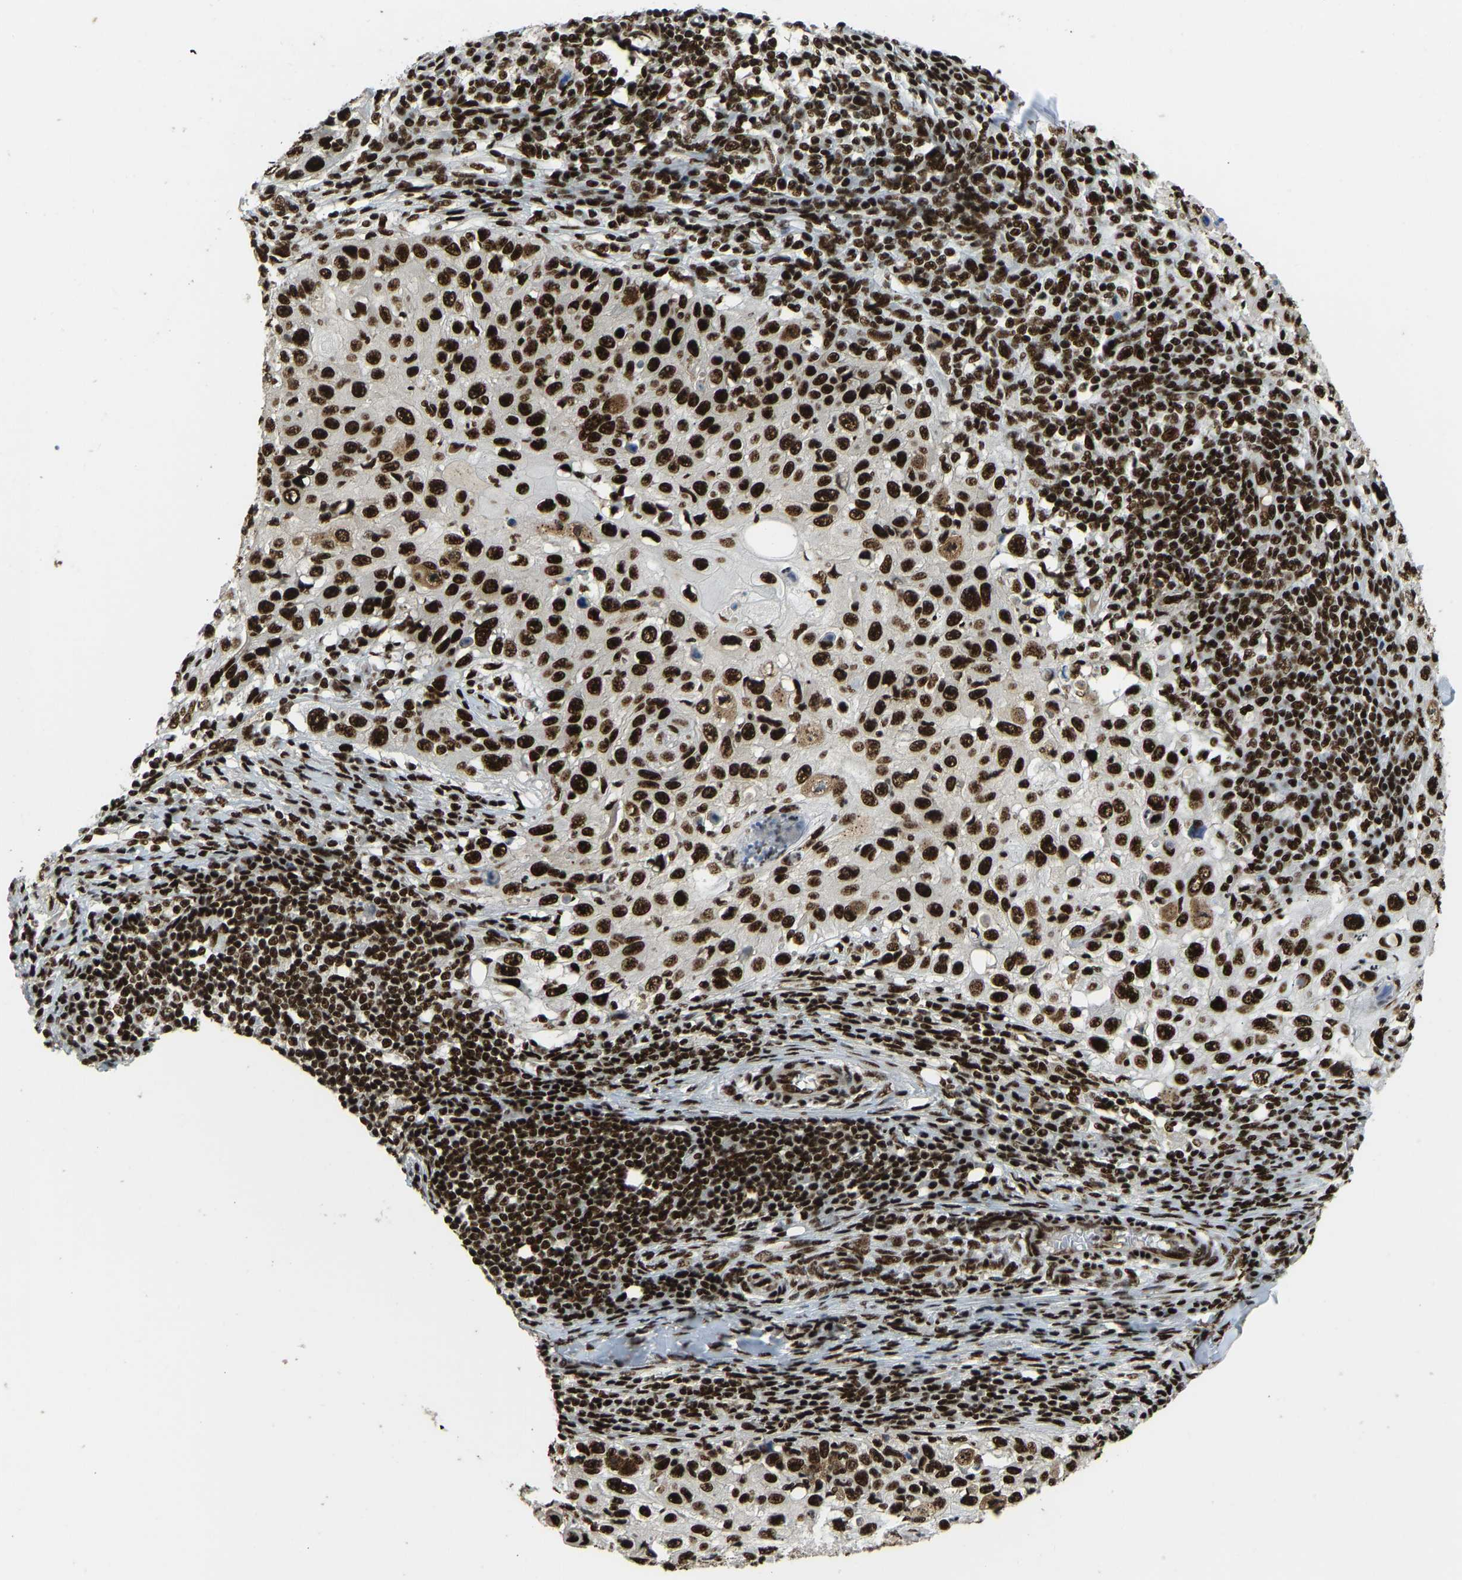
{"staining": {"intensity": "strong", "quantity": ">75%", "location": "nuclear"}, "tissue": "skin cancer", "cell_type": "Tumor cells", "image_type": "cancer", "snomed": [{"axis": "morphology", "description": "Squamous cell carcinoma, NOS"}, {"axis": "topography", "description": "Skin"}], "caption": "Immunohistochemistry (IHC) image of human squamous cell carcinoma (skin) stained for a protein (brown), which demonstrates high levels of strong nuclear staining in about >75% of tumor cells.", "gene": "FOXK1", "patient": {"sex": "male", "age": 86}}